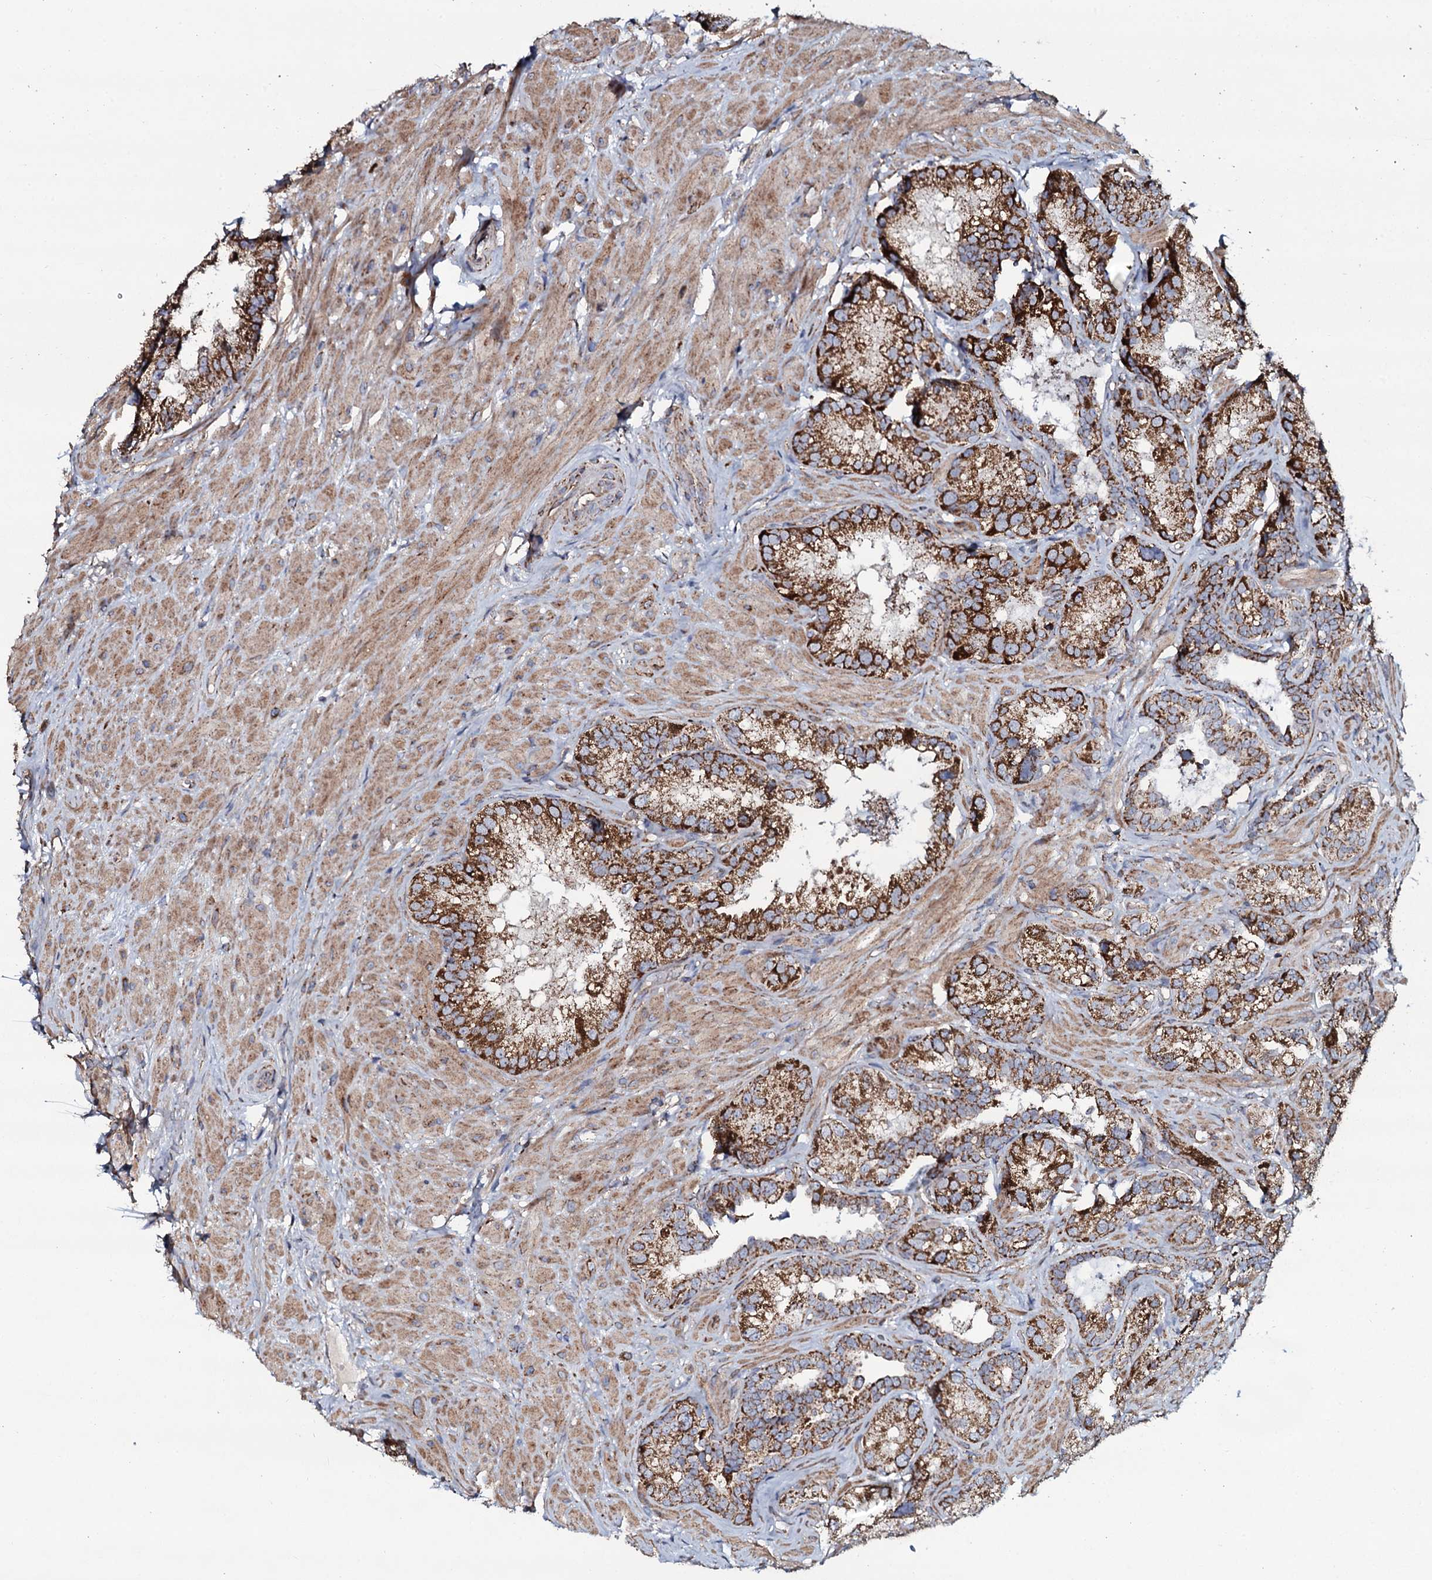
{"staining": {"intensity": "strong", "quantity": ">75%", "location": "cytoplasmic/membranous"}, "tissue": "seminal vesicle", "cell_type": "Glandular cells", "image_type": "normal", "snomed": [{"axis": "morphology", "description": "Normal tissue, NOS"}, {"axis": "topography", "description": "Seminal veicle"}, {"axis": "topography", "description": "Peripheral nerve tissue"}], "caption": "This micrograph exhibits immunohistochemistry staining of unremarkable human seminal vesicle, with high strong cytoplasmic/membranous staining in approximately >75% of glandular cells.", "gene": "EVC2", "patient": {"sex": "male", "age": 67}}